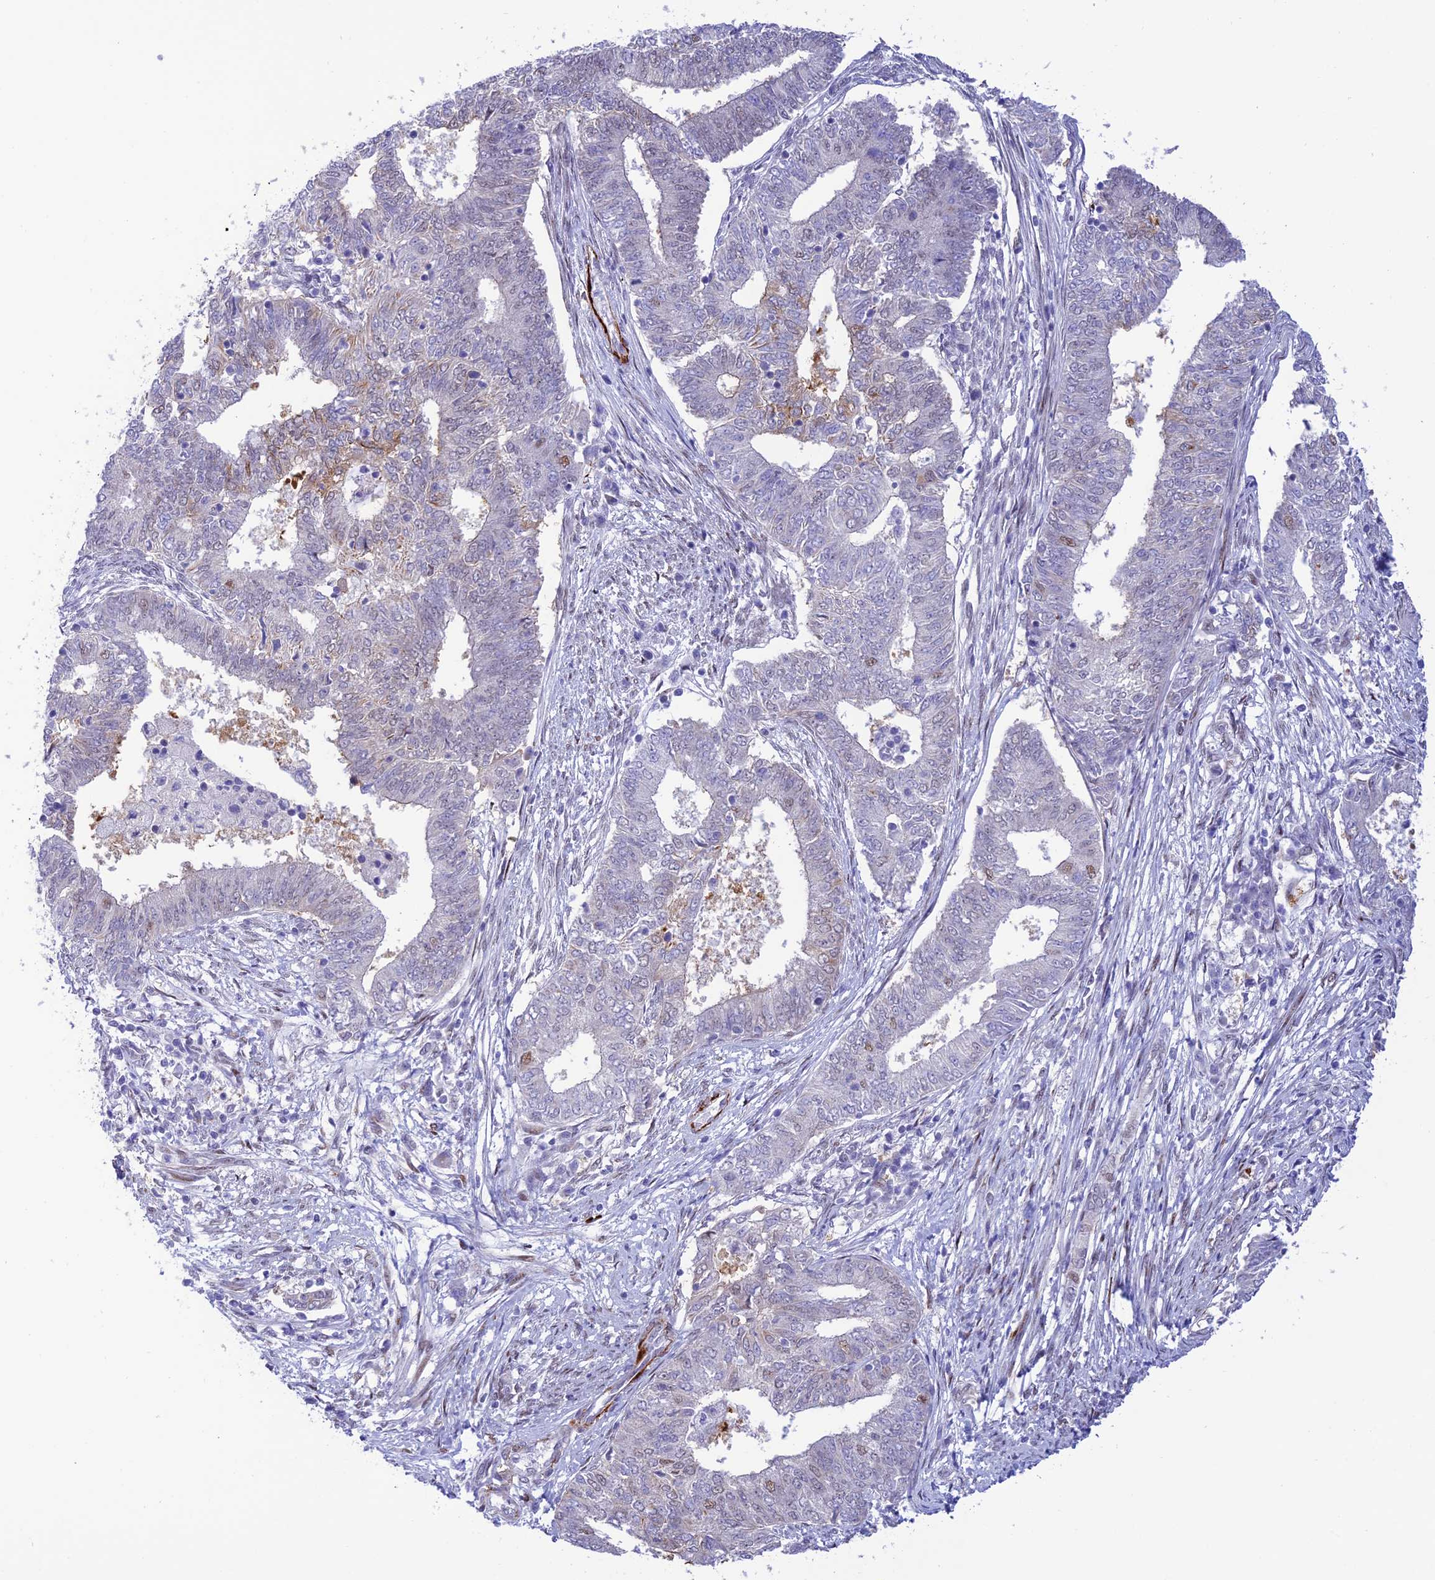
{"staining": {"intensity": "weak", "quantity": "<25%", "location": "cytoplasmic/membranous"}, "tissue": "endometrial cancer", "cell_type": "Tumor cells", "image_type": "cancer", "snomed": [{"axis": "morphology", "description": "Adenocarcinoma, NOS"}, {"axis": "topography", "description": "Endometrium"}], "caption": "This is an immunohistochemistry (IHC) micrograph of human endometrial cancer (adenocarcinoma). There is no staining in tumor cells.", "gene": "WDR55", "patient": {"sex": "female", "age": 62}}